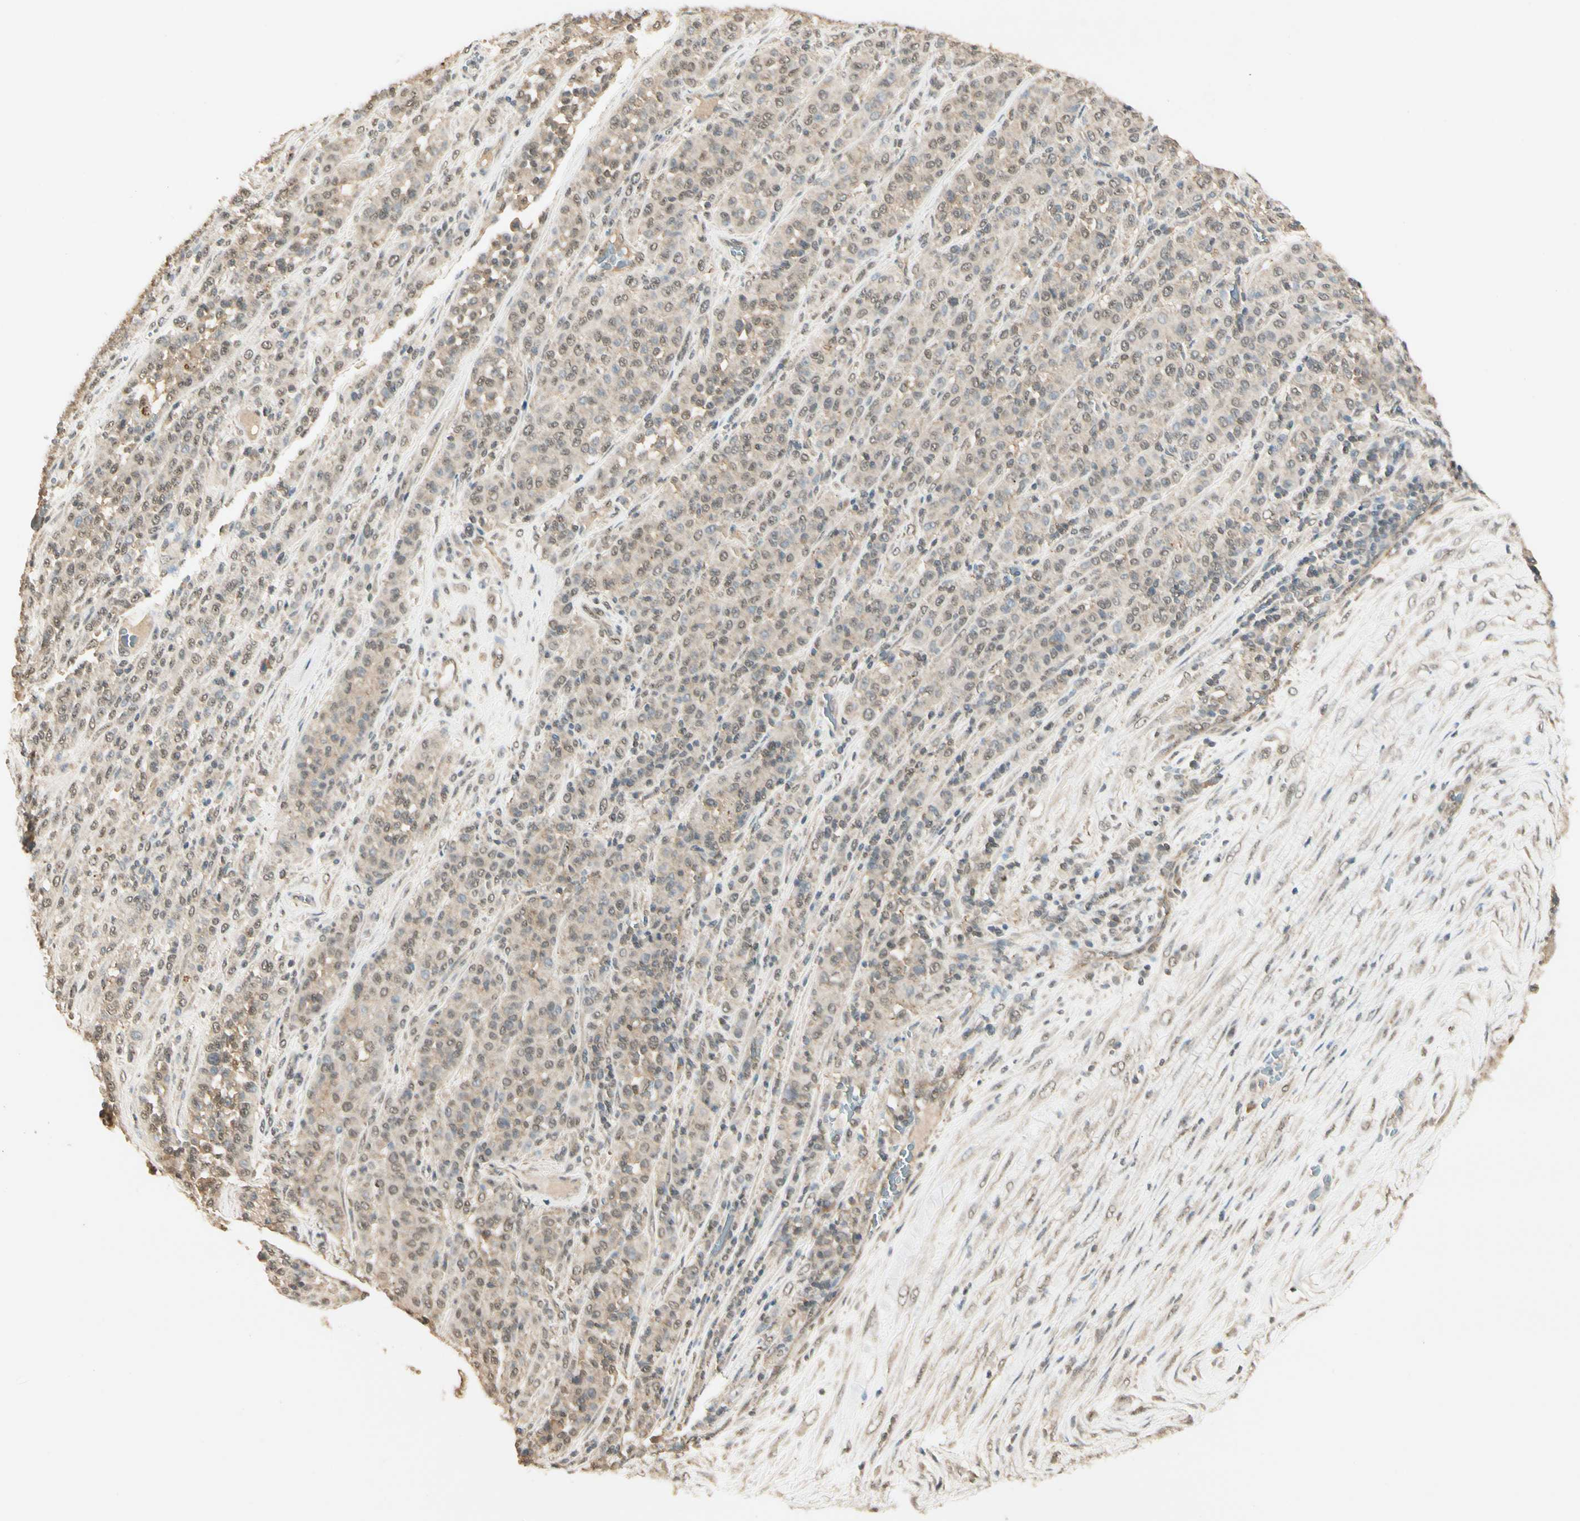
{"staining": {"intensity": "weak", "quantity": "25%-75%", "location": "cytoplasmic/membranous"}, "tissue": "melanoma", "cell_type": "Tumor cells", "image_type": "cancer", "snomed": [{"axis": "morphology", "description": "Malignant melanoma, Metastatic site"}, {"axis": "topography", "description": "Pancreas"}], "caption": "Immunohistochemical staining of malignant melanoma (metastatic site) shows weak cytoplasmic/membranous protein positivity in approximately 25%-75% of tumor cells. (DAB IHC with brightfield microscopy, high magnification).", "gene": "SGCA", "patient": {"sex": "female", "age": 30}}